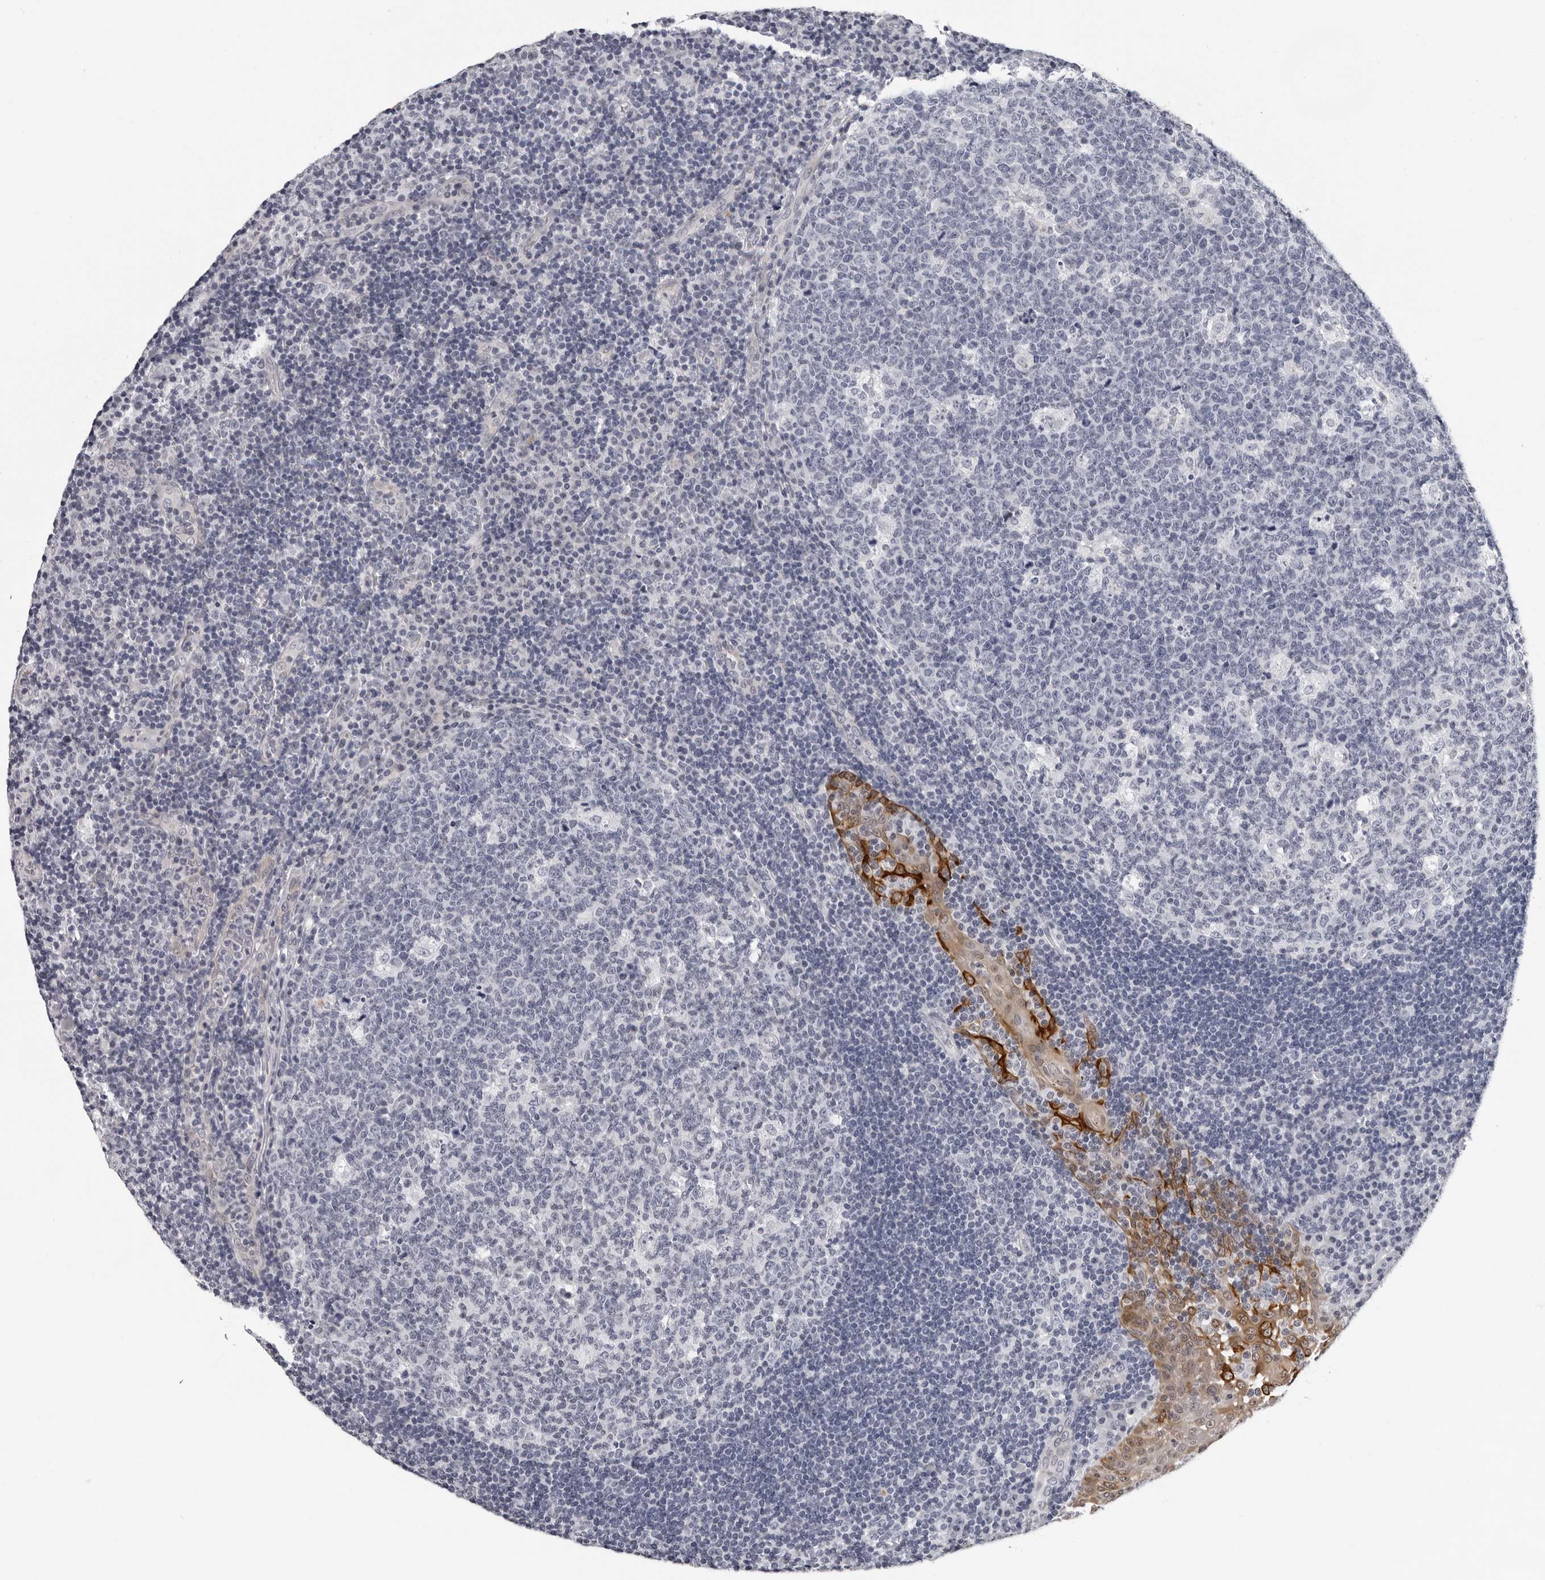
{"staining": {"intensity": "negative", "quantity": "none", "location": "none"}, "tissue": "tonsil", "cell_type": "Germinal center cells", "image_type": "normal", "snomed": [{"axis": "morphology", "description": "Normal tissue, NOS"}, {"axis": "topography", "description": "Tonsil"}], "caption": "This micrograph is of benign tonsil stained with immunohistochemistry to label a protein in brown with the nuclei are counter-stained blue. There is no expression in germinal center cells. (Brightfield microscopy of DAB (3,3'-diaminobenzidine) immunohistochemistry at high magnification).", "gene": "CCDC28B", "patient": {"sex": "female", "age": 40}}